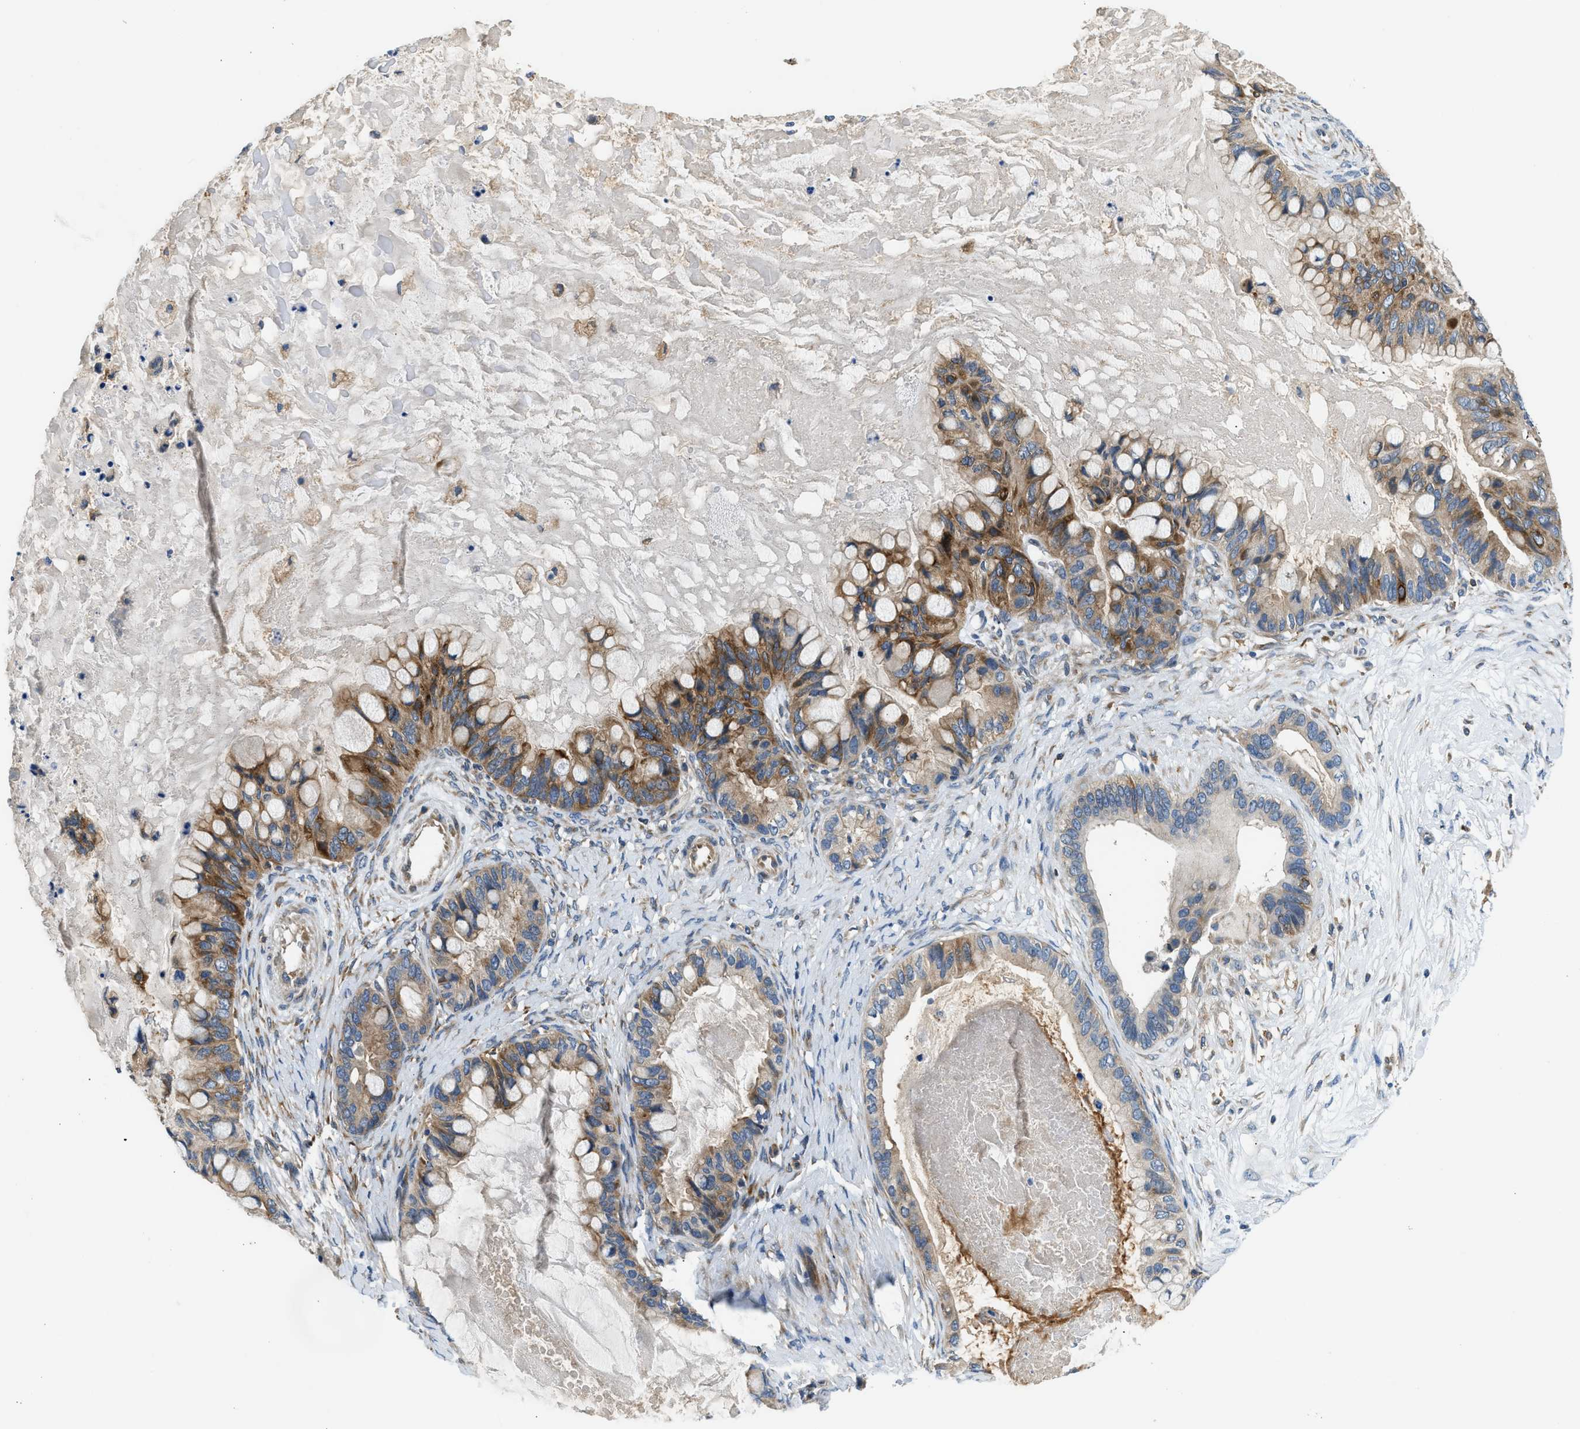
{"staining": {"intensity": "moderate", "quantity": ">75%", "location": "cytoplasmic/membranous"}, "tissue": "ovarian cancer", "cell_type": "Tumor cells", "image_type": "cancer", "snomed": [{"axis": "morphology", "description": "Cystadenocarcinoma, mucinous, NOS"}, {"axis": "topography", "description": "Ovary"}], "caption": "Tumor cells display medium levels of moderate cytoplasmic/membranous expression in about >75% of cells in ovarian cancer (mucinous cystadenocarcinoma). The staining is performed using DAB brown chromogen to label protein expression. The nuclei are counter-stained blue using hematoxylin.", "gene": "LPIN2", "patient": {"sex": "female", "age": 80}}